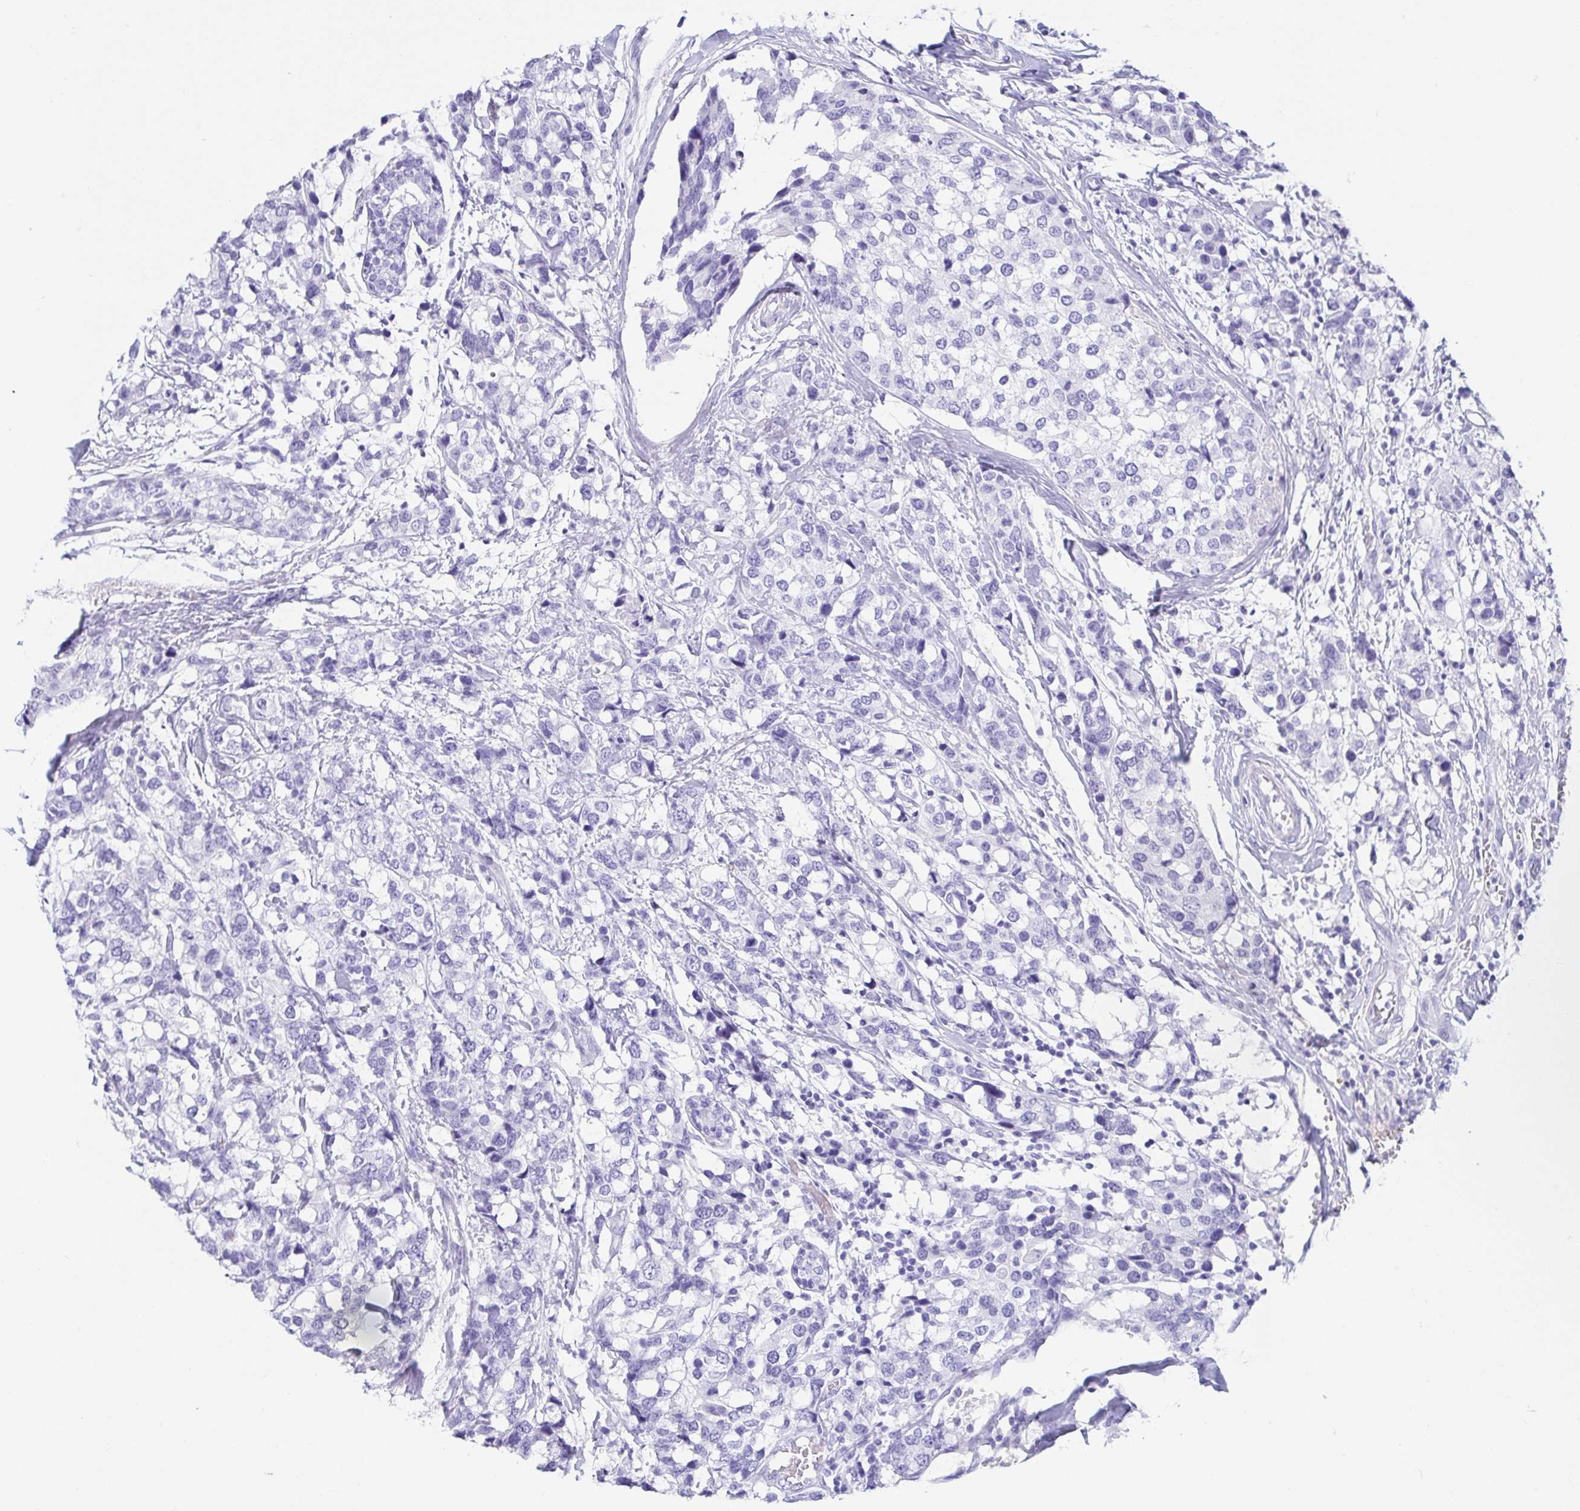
{"staining": {"intensity": "negative", "quantity": "none", "location": "none"}, "tissue": "breast cancer", "cell_type": "Tumor cells", "image_type": "cancer", "snomed": [{"axis": "morphology", "description": "Lobular carcinoma"}, {"axis": "topography", "description": "Breast"}], "caption": "Photomicrograph shows no significant protein positivity in tumor cells of breast lobular carcinoma. Brightfield microscopy of immunohistochemistry (IHC) stained with DAB (brown) and hematoxylin (blue), captured at high magnification.", "gene": "GKN1", "patient": {"sex": "female", "age": 59}}